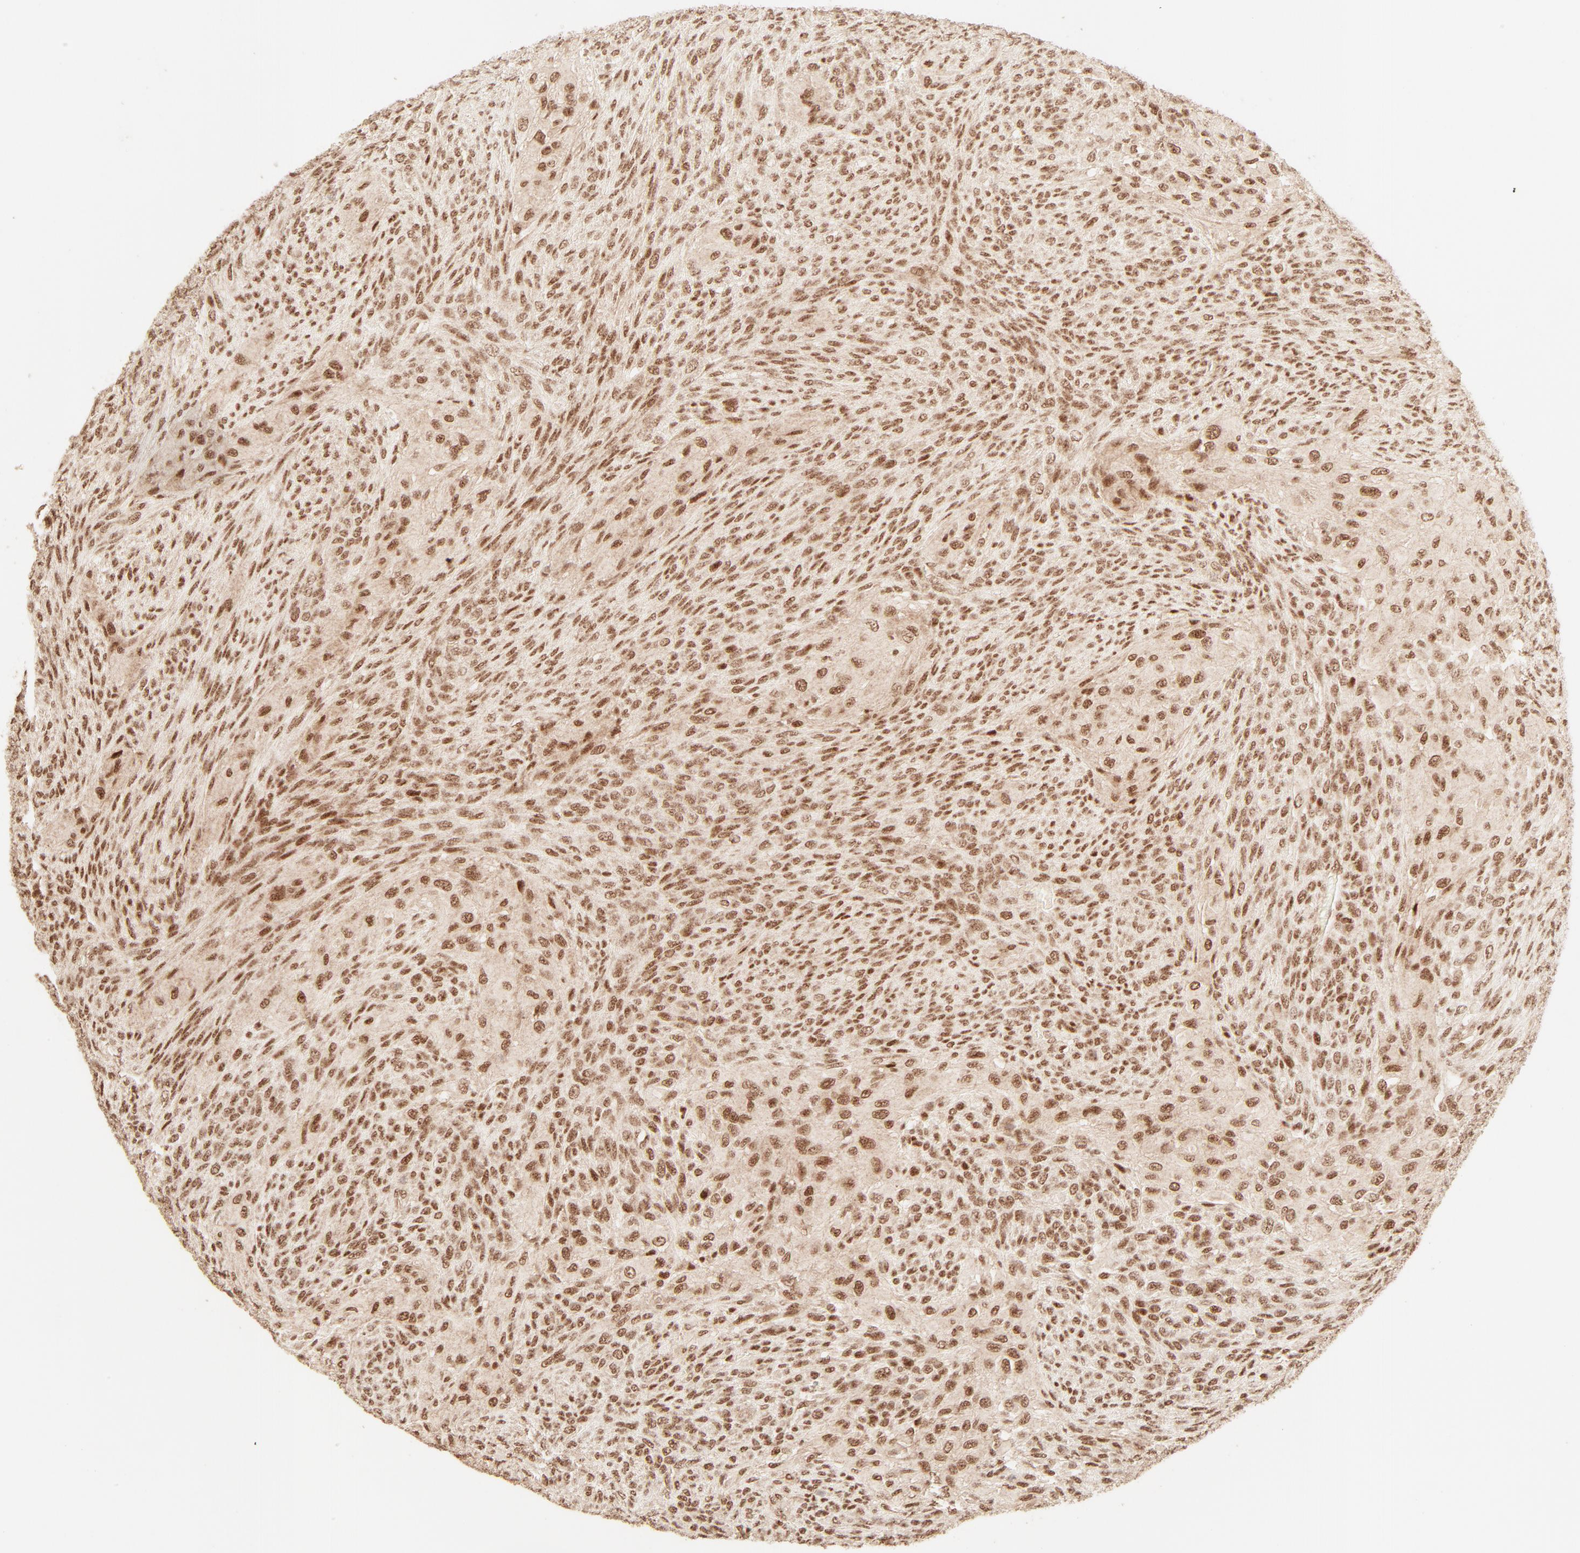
{"staining": {"intensity": "strong", "quantity": "25%-75%", "location": "nuclear"}, "tissue": "glioma", "cell_type": "Tumor cells", "image_type": "cancer", "snomed": [{"axis": "morphology", "description": "Glioma, malignant, High grade"}, {"axis": "topography", "description": "Cerebral cortex"}], "caption": "The micrograph reveals staining of glioma, revealing strong nuclear protein staining (brown color) within tumor cells. (DAB (3,3'-diaminobenzidine) IHC with brightfield microscopy, high magnification).", "gene": "TP53RK", "patient": {"sex": "female", "age": 55}}